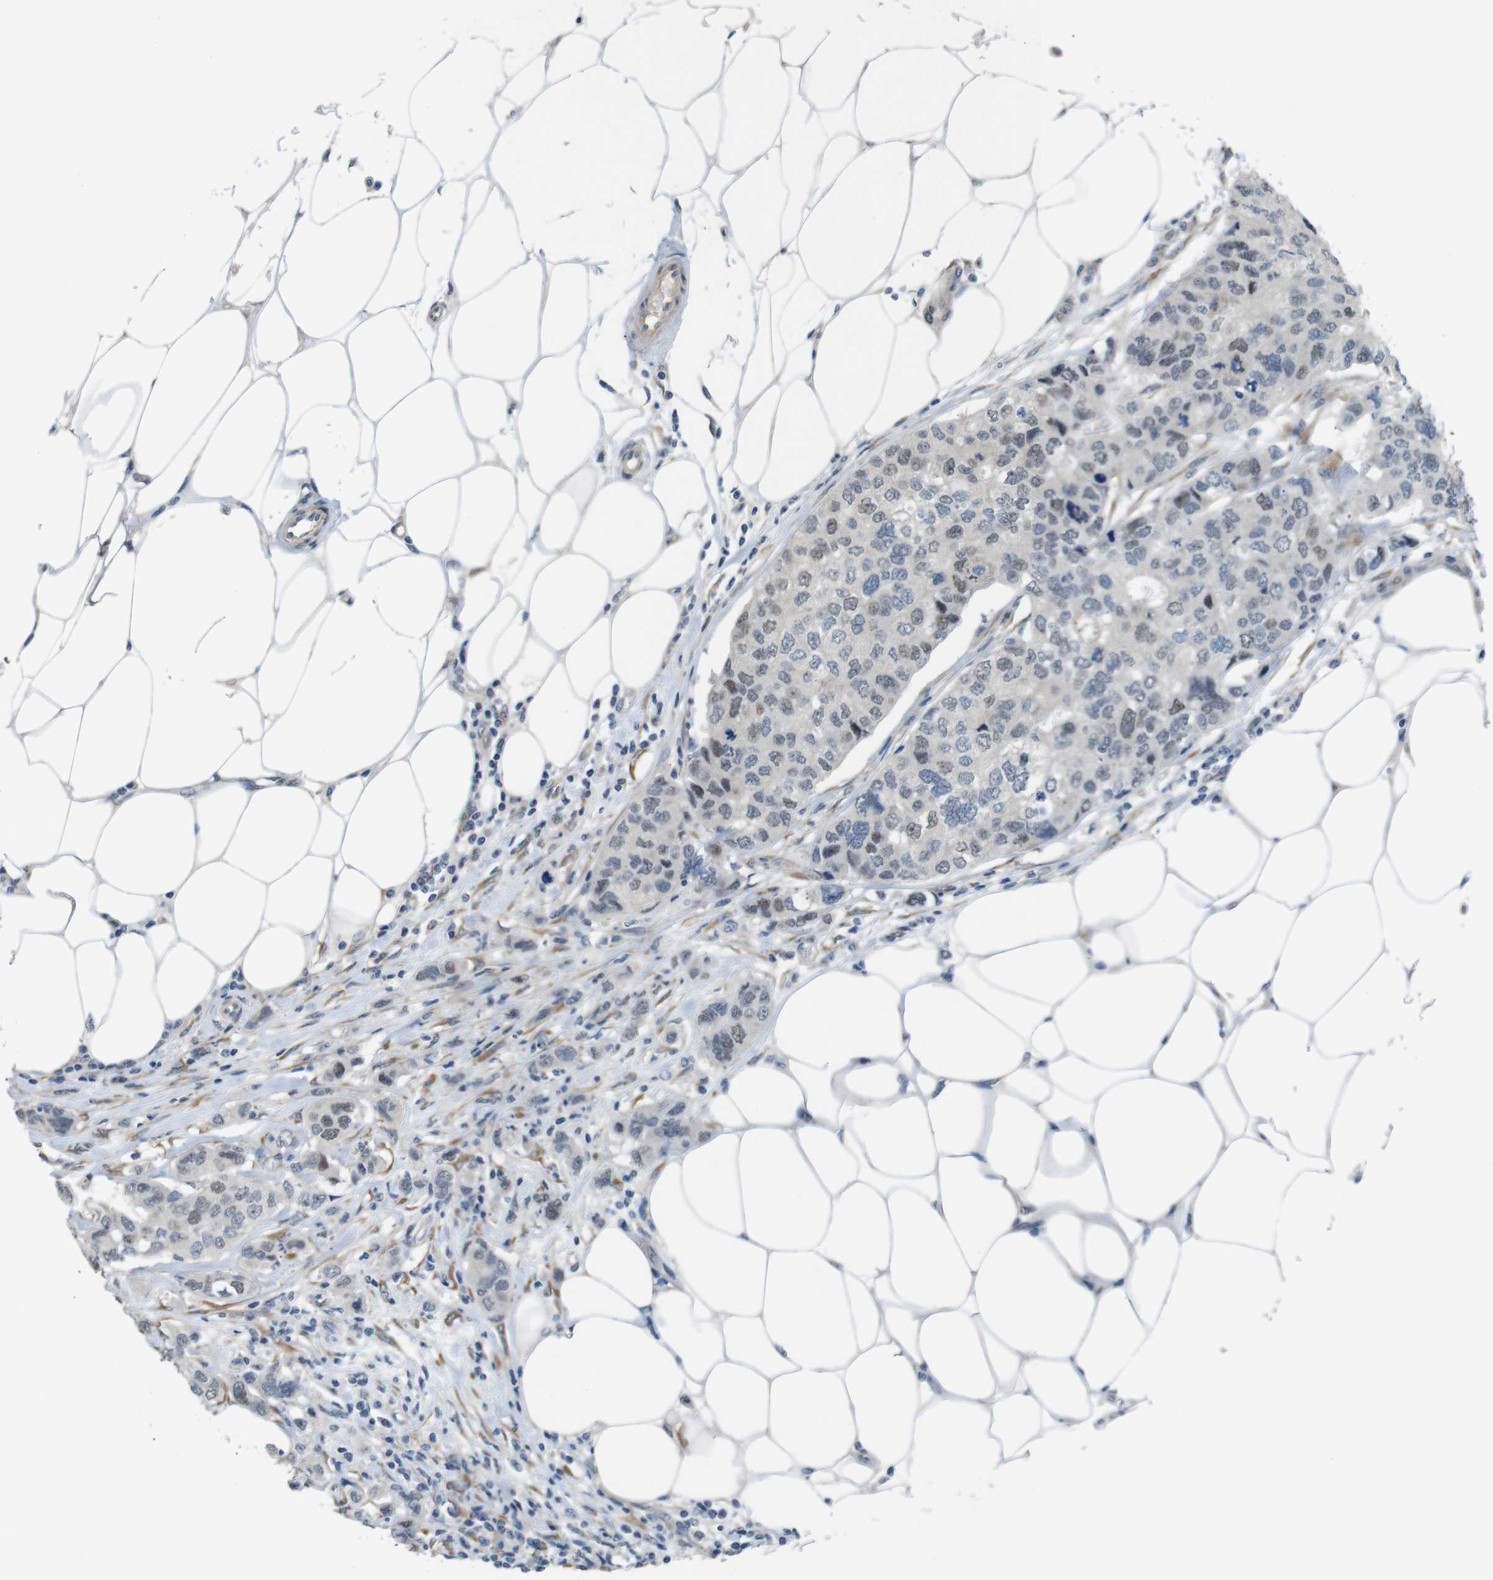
{"staining": {"intensity": "weak", "quantity": "<25%", "location": "nuclear"}, "tissue": "breast cancer", "cell_type": "Tumor cells", "image_type": "cancer", "snomed": [{"axis": "morphology", "description": "Duct carcinoma"}, {"axis": "topography", "description": "Breast"}], "caption": "Breast cancer stained for a protein using IHC exhibits no positivity tumor cells.", "gene": "SMCO2", "patient": {"sex": "female", "age": 50}}